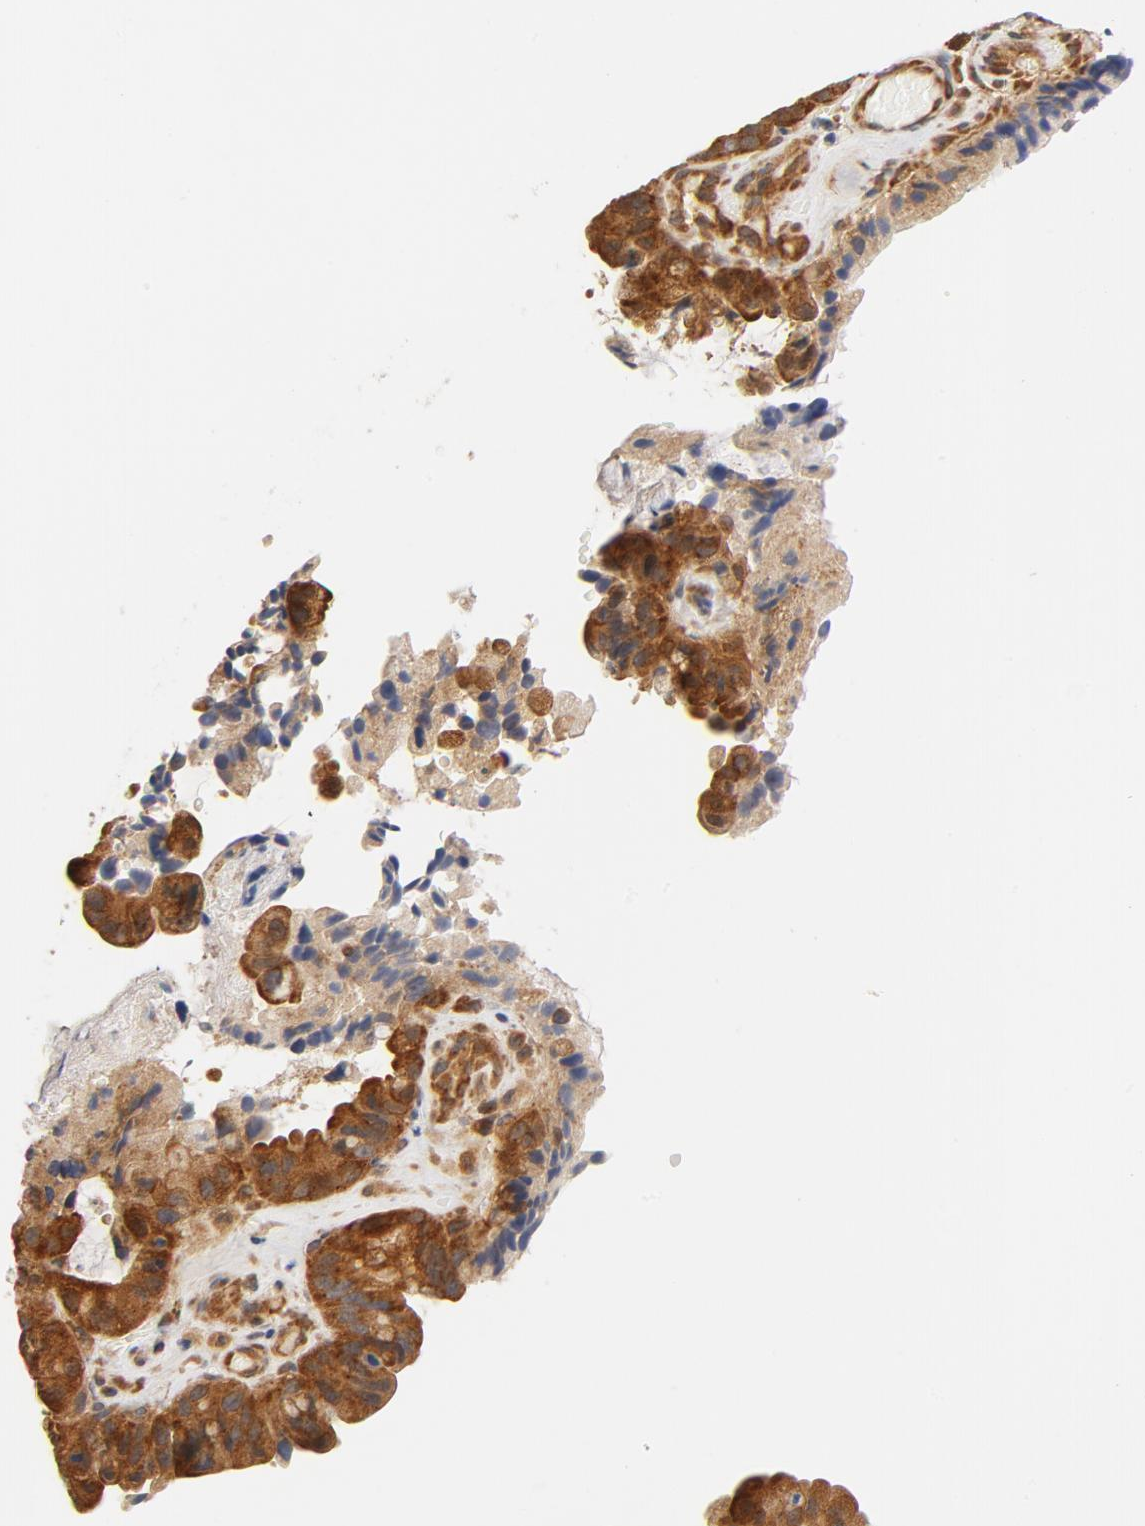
{"staining": {"intensity": "strong", "quantity": ">75%", "location": "cytoplasmic/membranous"}, "tissue": "pancreatic cancer", "cell_type": "Tumor cells", "image_type": "cancer", "snomed": [{"axis": "morphology", "description": "Adenocarcinoma, NOS"}, {"axis": "topography", "description": "Pancreas"}], "caption": "DAB (3,3'-diaminobenzidine) immunohistochemical staining of human pancreatic cancer (adenocarcinoma) demonstrates strong cytoplasmic/membranous protein staining in about >75% of tumor cells.", "gene": "EIF4E", "patient": {"sex": "male", "age": 82}}